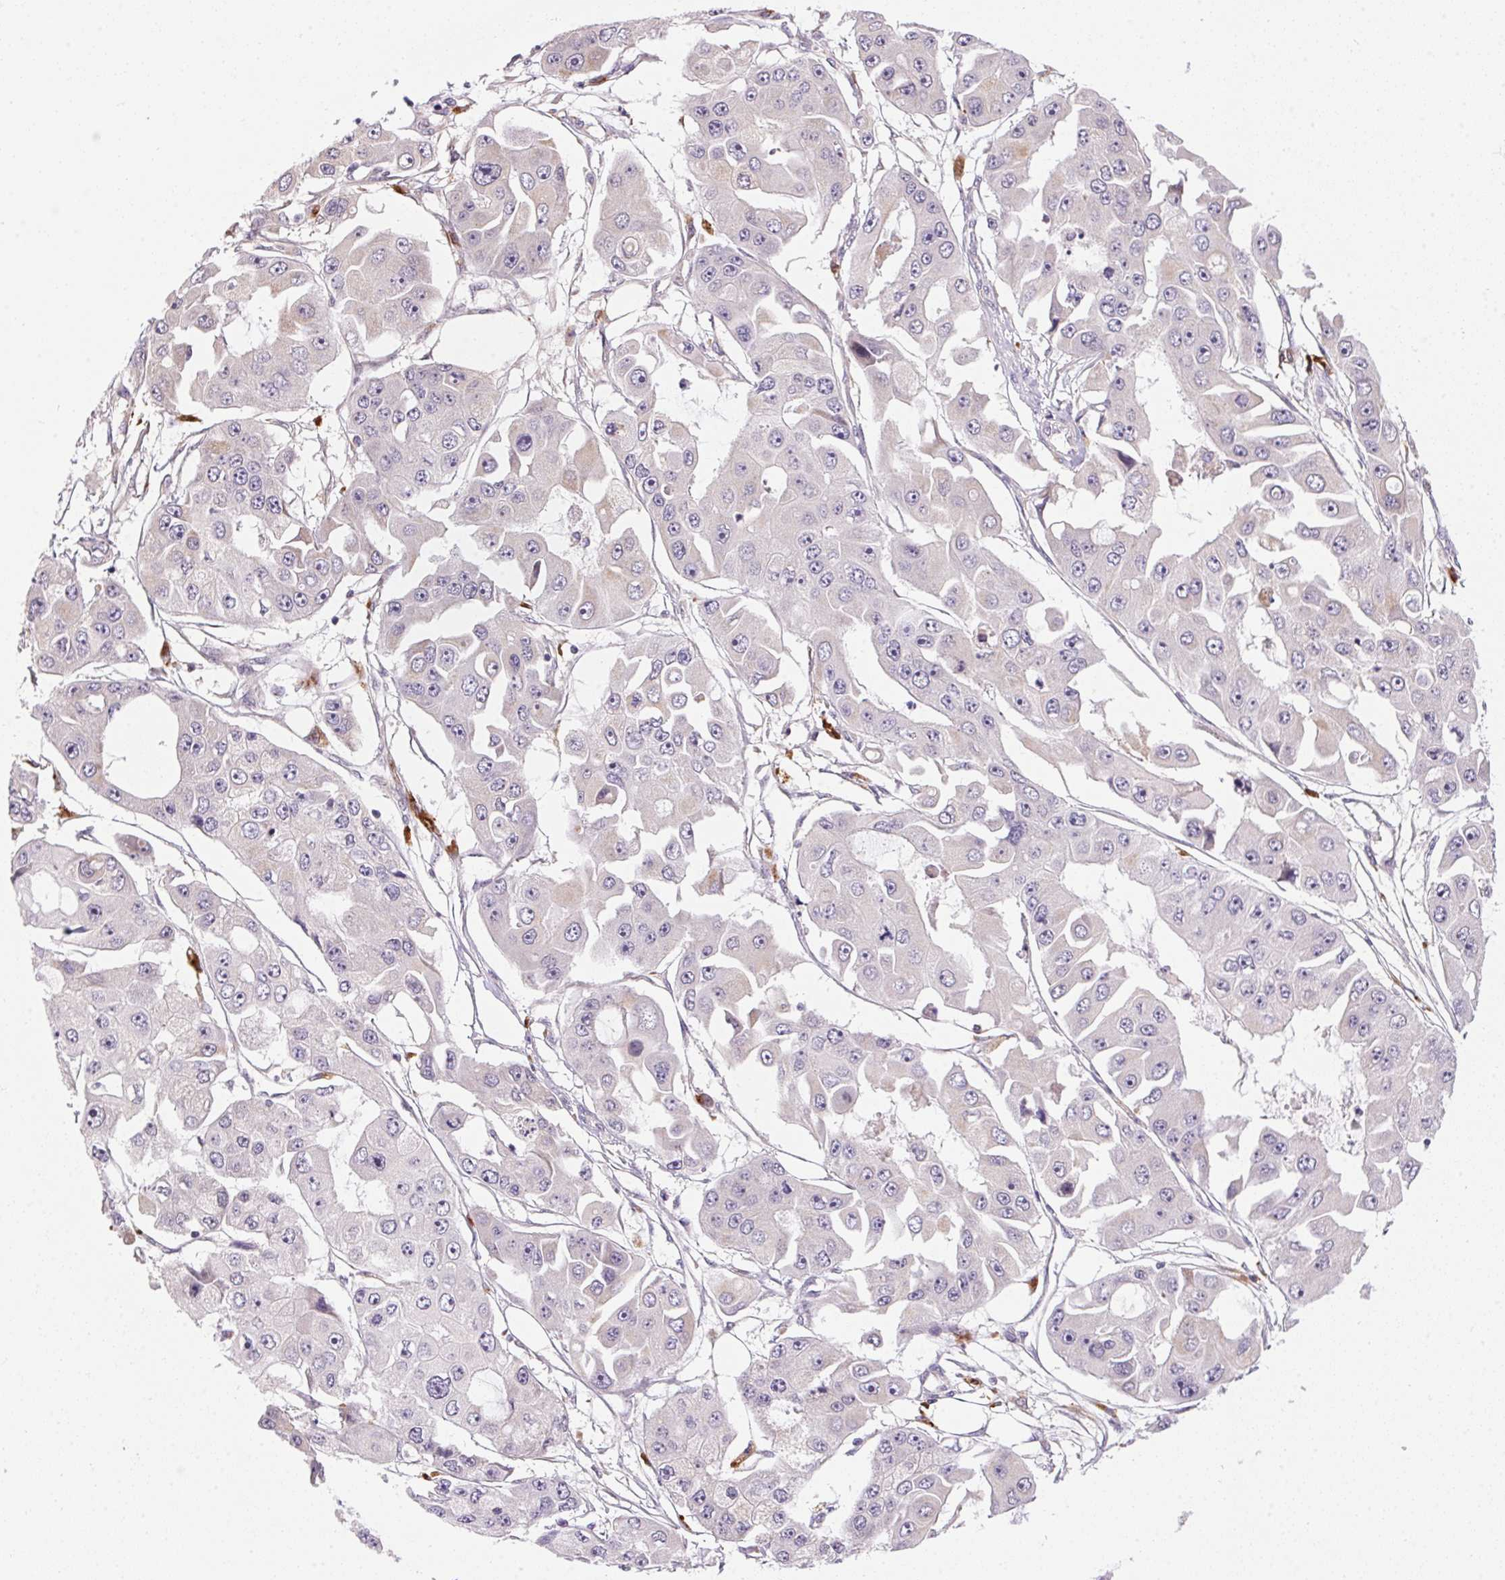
{"staining": {"intensity": "negative", "quantity": "none", "location": "none"}, "tissue": "ovarian cancer", "cell_type": "Tumor cells", "image_type": "cancer", "snomed": [{"axis": "morphology", "description": "Cystadenocarcinoma, serous, NOS"}, {"axis": "topography", "description": "Ovary"}], "caption": "This is an immunohistochemistry (IHC) histopathology image of human ovarian cancer. There is no staining in tumor cells.", "gene": "ADH5", "patient": {"sex": "female", "age": 56}}